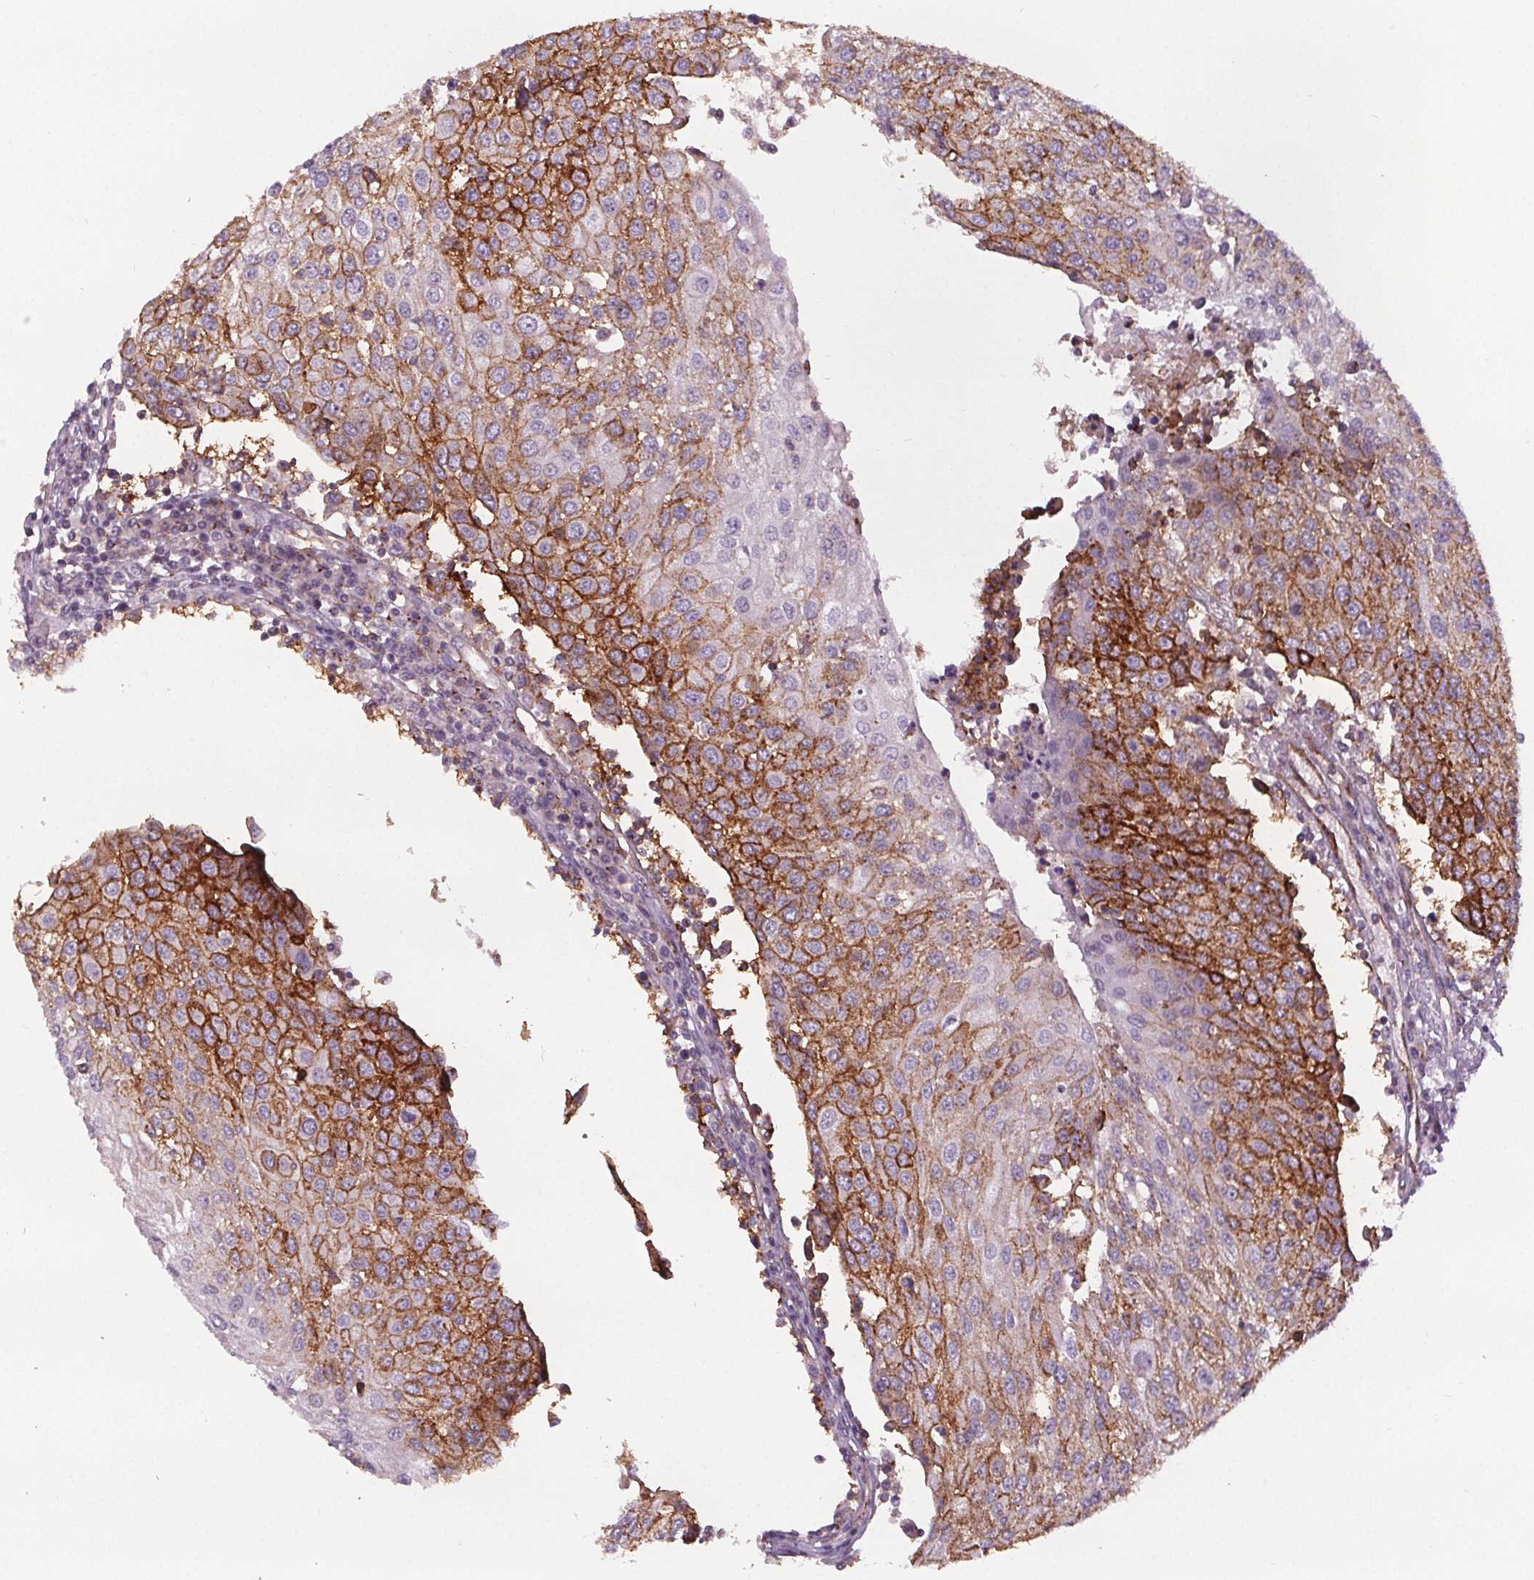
{"staining": {"intensity": "moderate", "quantity": ">75%", "location": "cytoplasmic/membranous"}, "tissue": "urothelial cancer", "cell_type": "Tumor cells", "image_type": "cancer", "snomed": [{"axis": "morphology", "description": "Urothelial carcinoma, High grade"}, {"axis": "topography", "description": "Urinary bladder"}], "caption": "Tumor cells show moderate cytoplasmic/membranous staining in approximately >75% of cells in urothelial cancer.", "gene": "ATP1A1", "patient": {"sex": "female", "age": 85}}